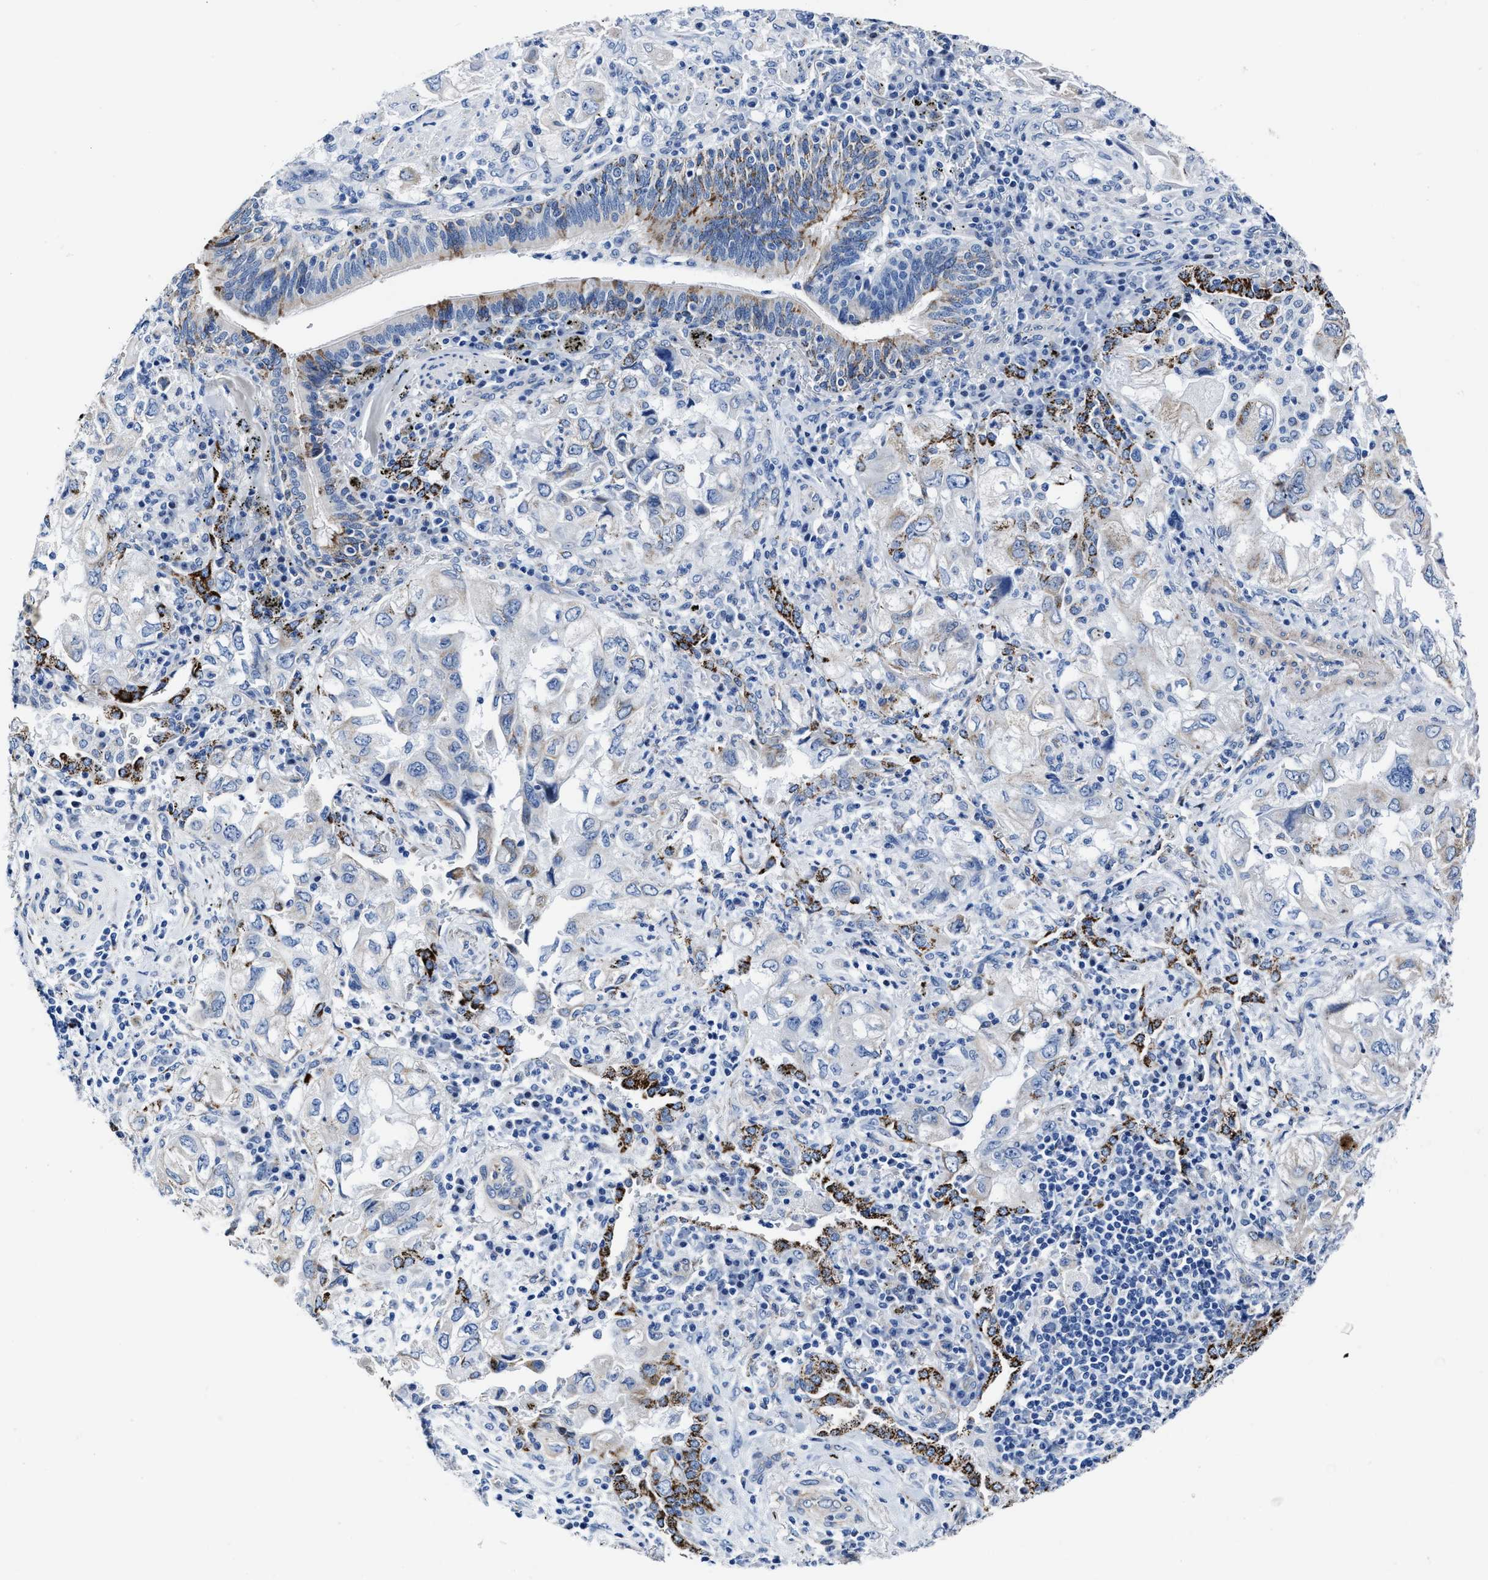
{"staining": {"intensity": "negative", "quantity": "none", "location": "none"}, "tissue": "lung cancer", "cell_type": "Tumor cells", "image_type": "cancer", "snomed": [{"axis": "morphology", "description": "Adenocarcinoma, NOS"}, {"axis": "topography", "description": "Lung"}], "caption": "An IHC histopathology image of adenocarcinoma (lung) is shown. There is no staining in tumor cells of adenocarcinoma (lung).", "gene": "KCNMB3", "patient": {"sex": "male", "age": 64}}